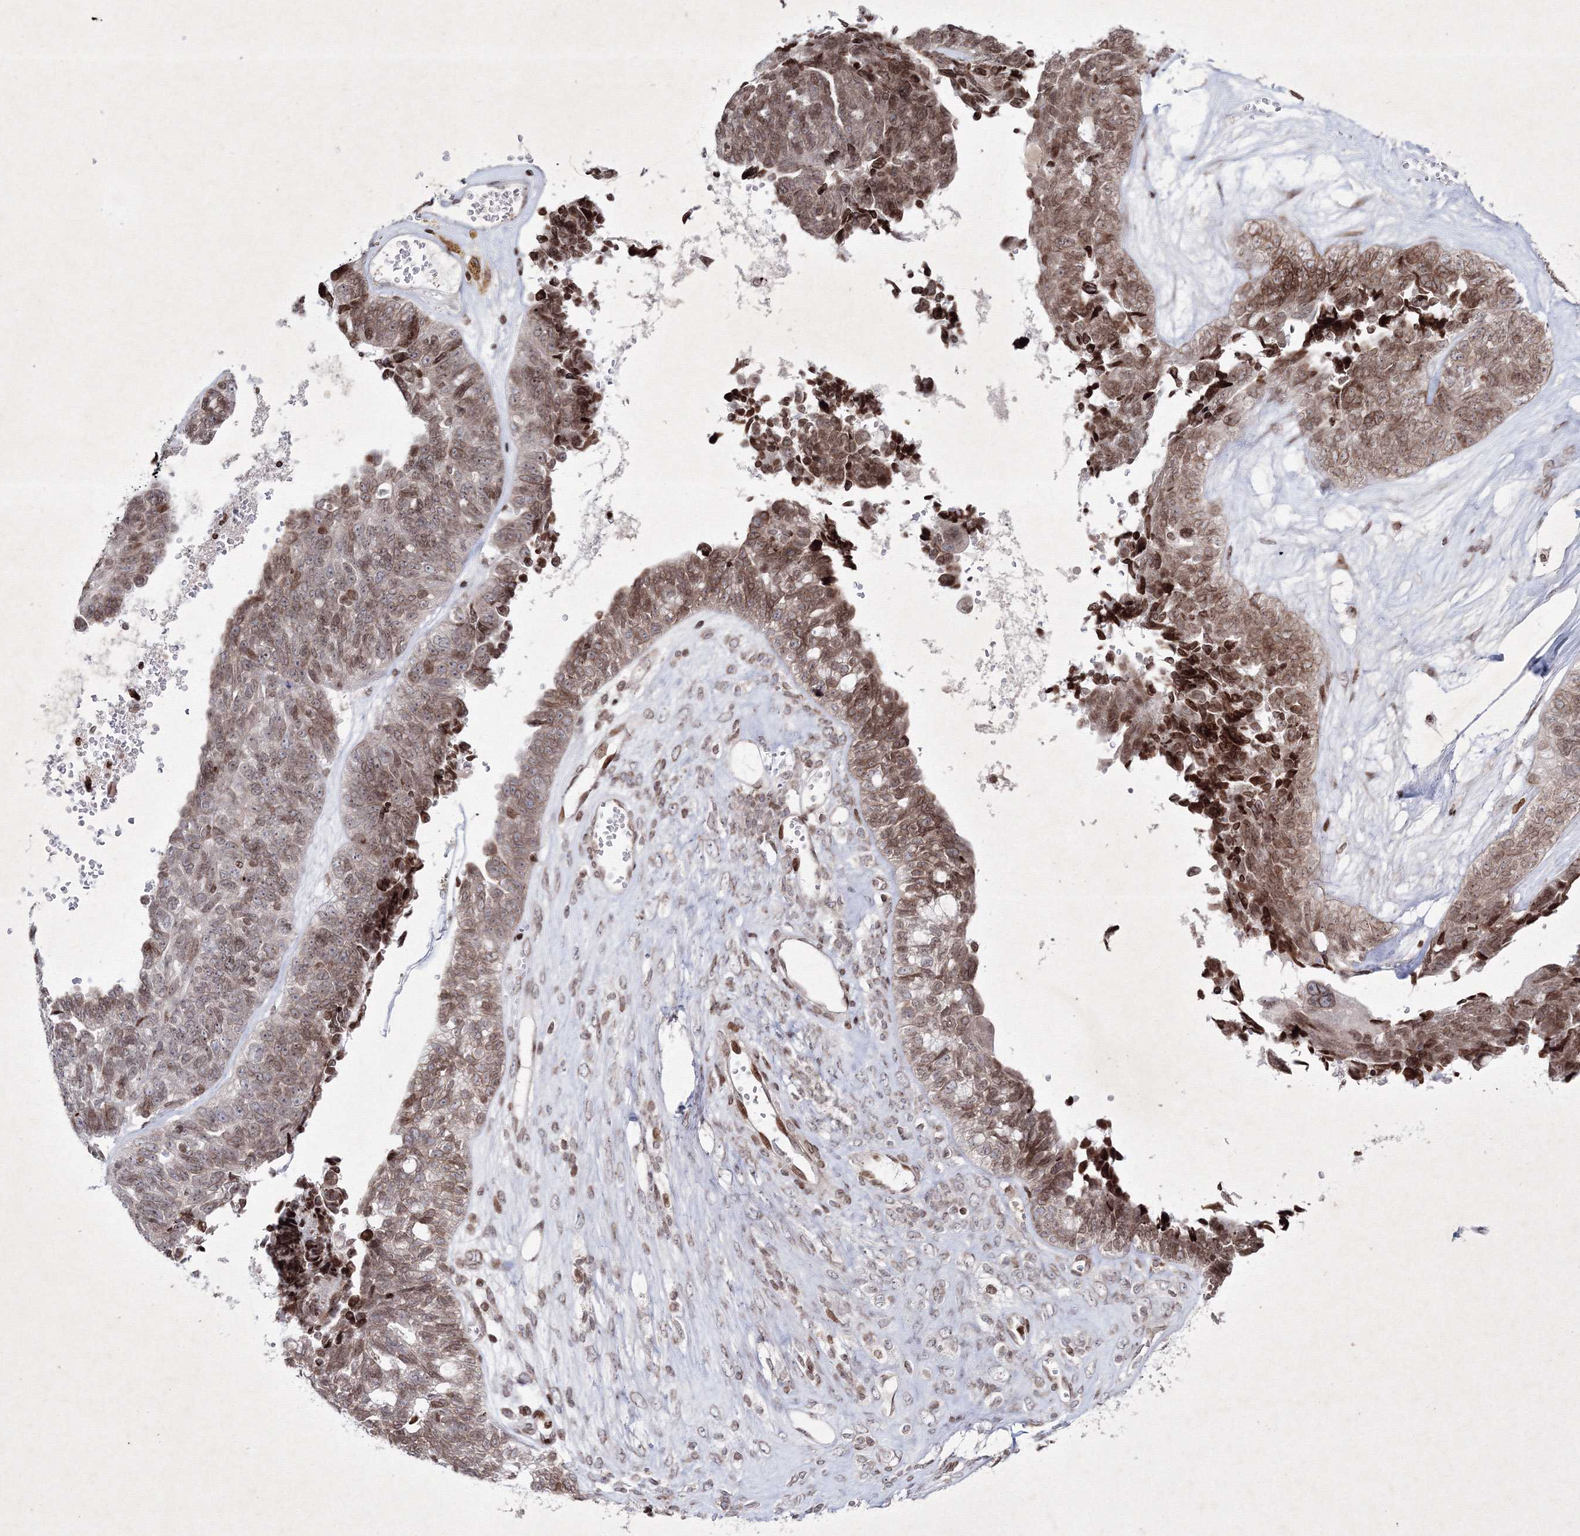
{"staining": {"intensity": "moderate", "quantity": "25%-75%", "location": "nuclear"}, "tissue": "ovarian cancer", "cell_type": "Tumor cells", "image_type": "cancer", "snomed": [{"axis": "morphology", "description": "Cystadenocarcinoma, serous, NOS"}, {"axis": "topography", "description": "Ovary"}], "caption": "About 25%-75% of tumor cells in human ovarian cancer (serous cystadenocarcinoma) show moderate nuclear protein positivity as visualized by brown immunohistochemical staining.", "gene": "SMIM29", "patient": {"sex": "female", "age": 79}}